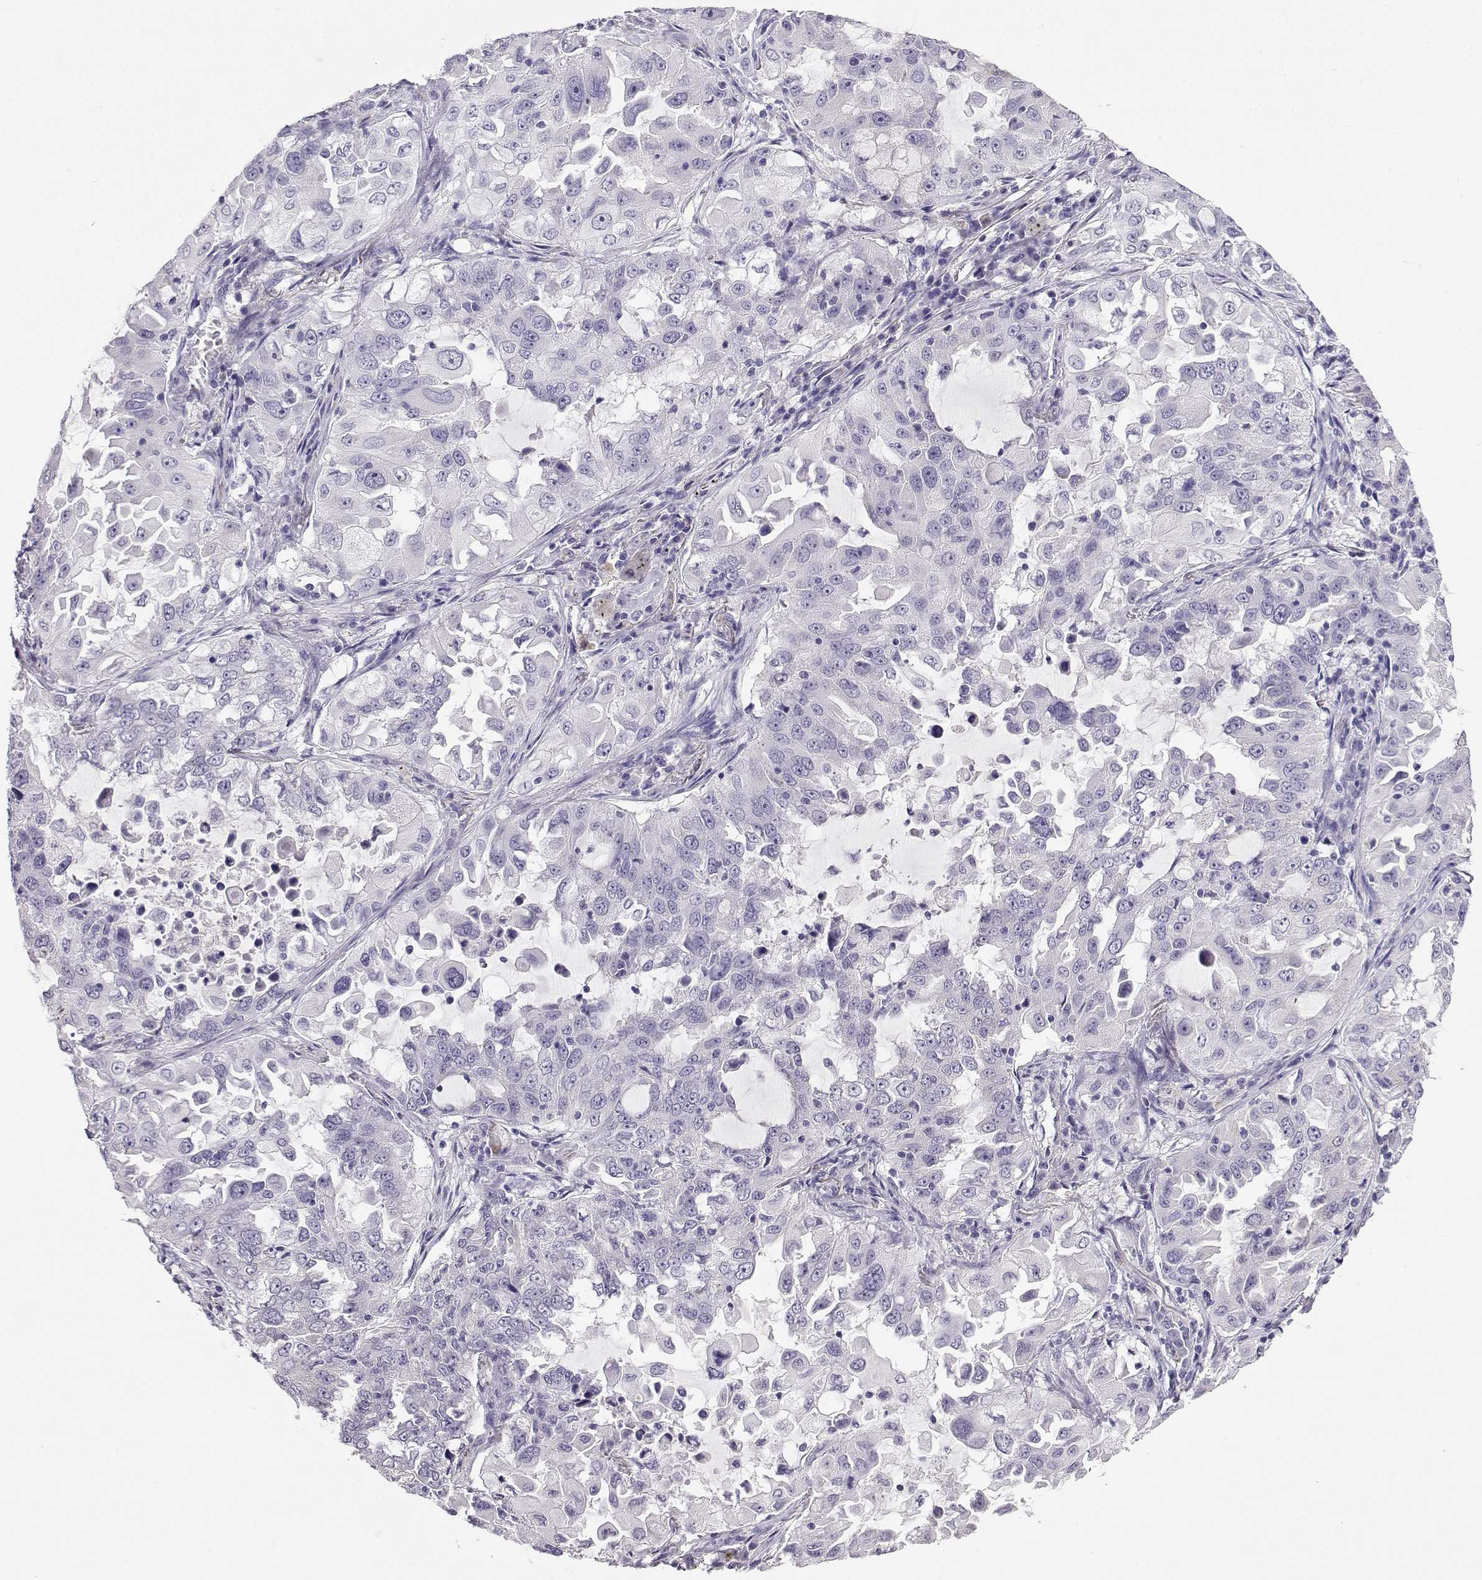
{"staining": {"intensity": "negative", "quantity": "none", "location": "none"}, "tissue": "lung cancer", "cell_type": "Tumor cells", "image_type": "cancer", "snomed": [{"axis": "morphology", "description": "Adenocarcinoma, NOS"}, {"axis": "topography", "description": "Lung"}], "caption": "Tumor cells show no significant positivity in lung adenocarcinoma. (DAB (3,3'-diaminobenzidine) IHC, high magnification).", "gene": "ENDOU", "patient": {"sex": "female", "age": 61}}